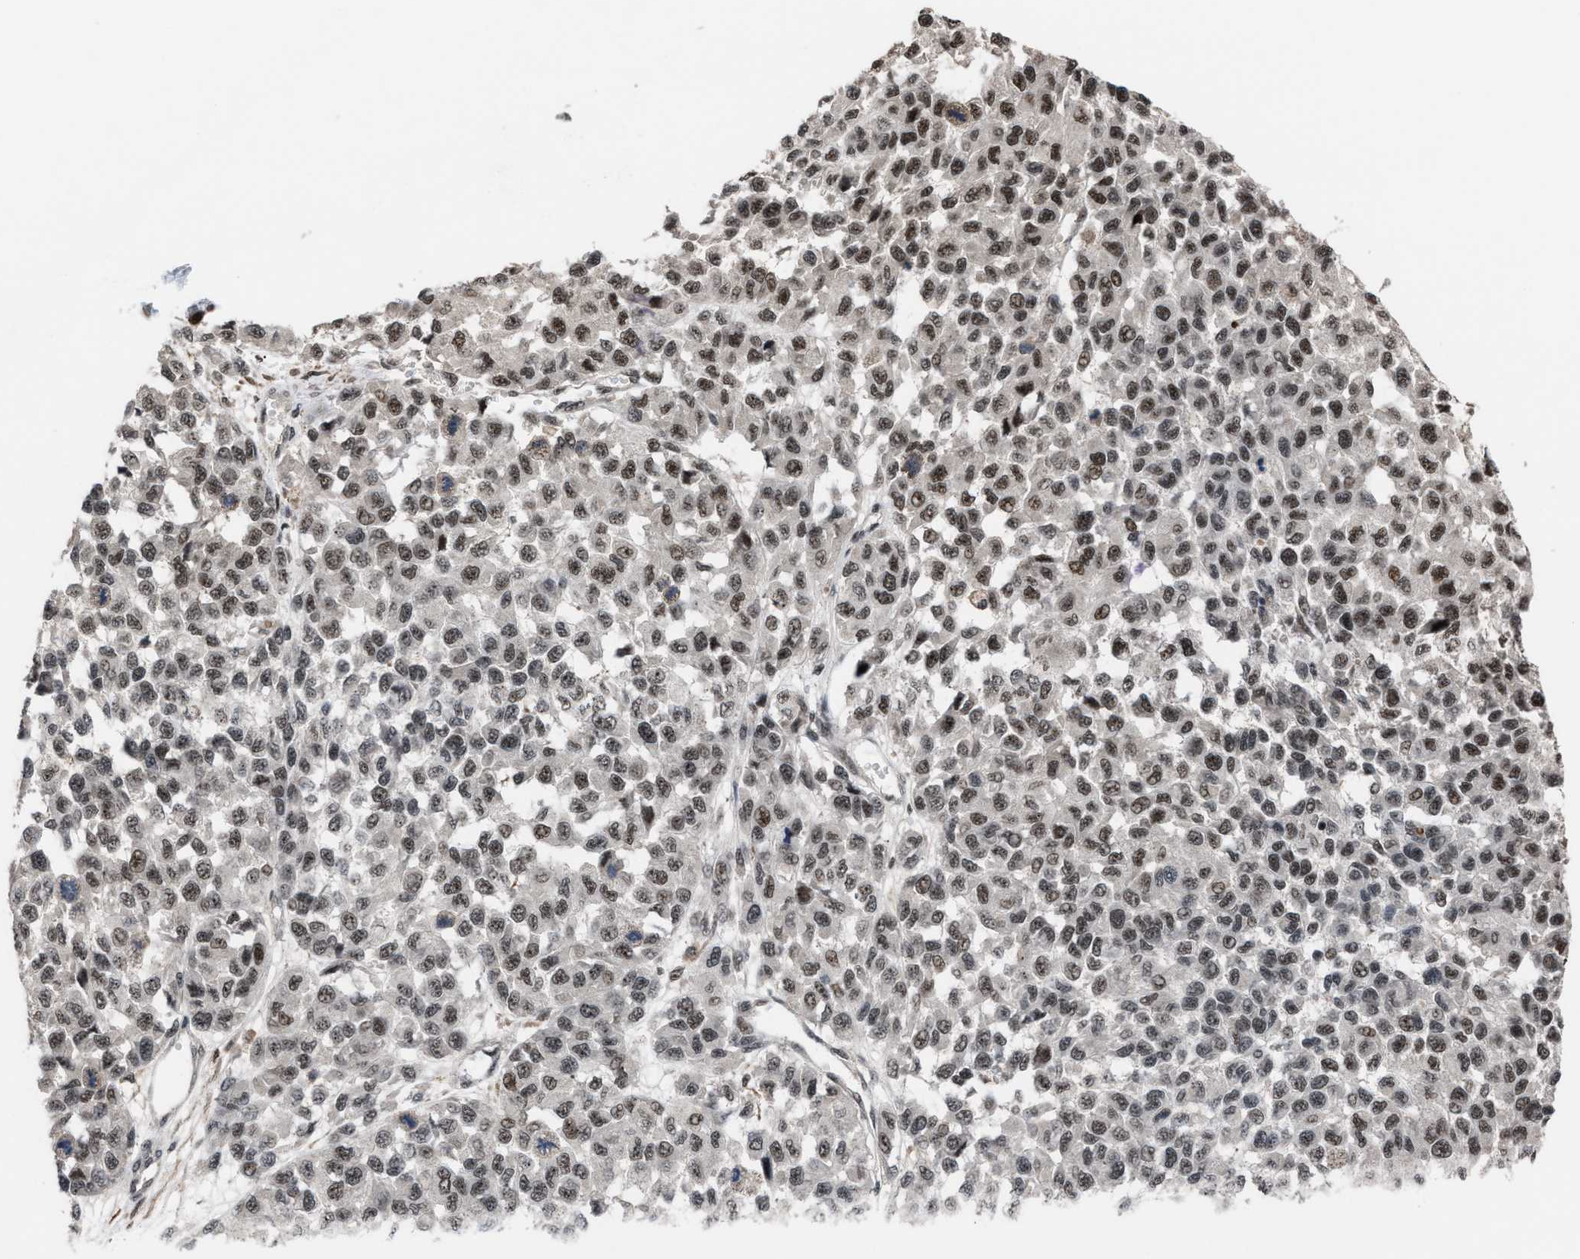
{"staining": {"intensity": "moderate", "quantity": ">75%", "location": "nuclear"}, "tissue": "melanoma", "cell_type": "Tumor cells", "image_type": "cancer", "snomed": [{"axis": "morphology", "description": "Malignant melanoma, NOS"}, {"axis": "topography", "description": "Skin"}], "caption": "Tumor cells show moderate nuclear positivity in approximately >75% of cells in malignant melanoma. (Stains: DAB (3,3'-diaminobenzidine) in brown, nuclei in blue, Microscopy: brightfield microscopy at high magnification).", "gene": "PRPF4", "patient": {"sex": "male", "age": 62}}